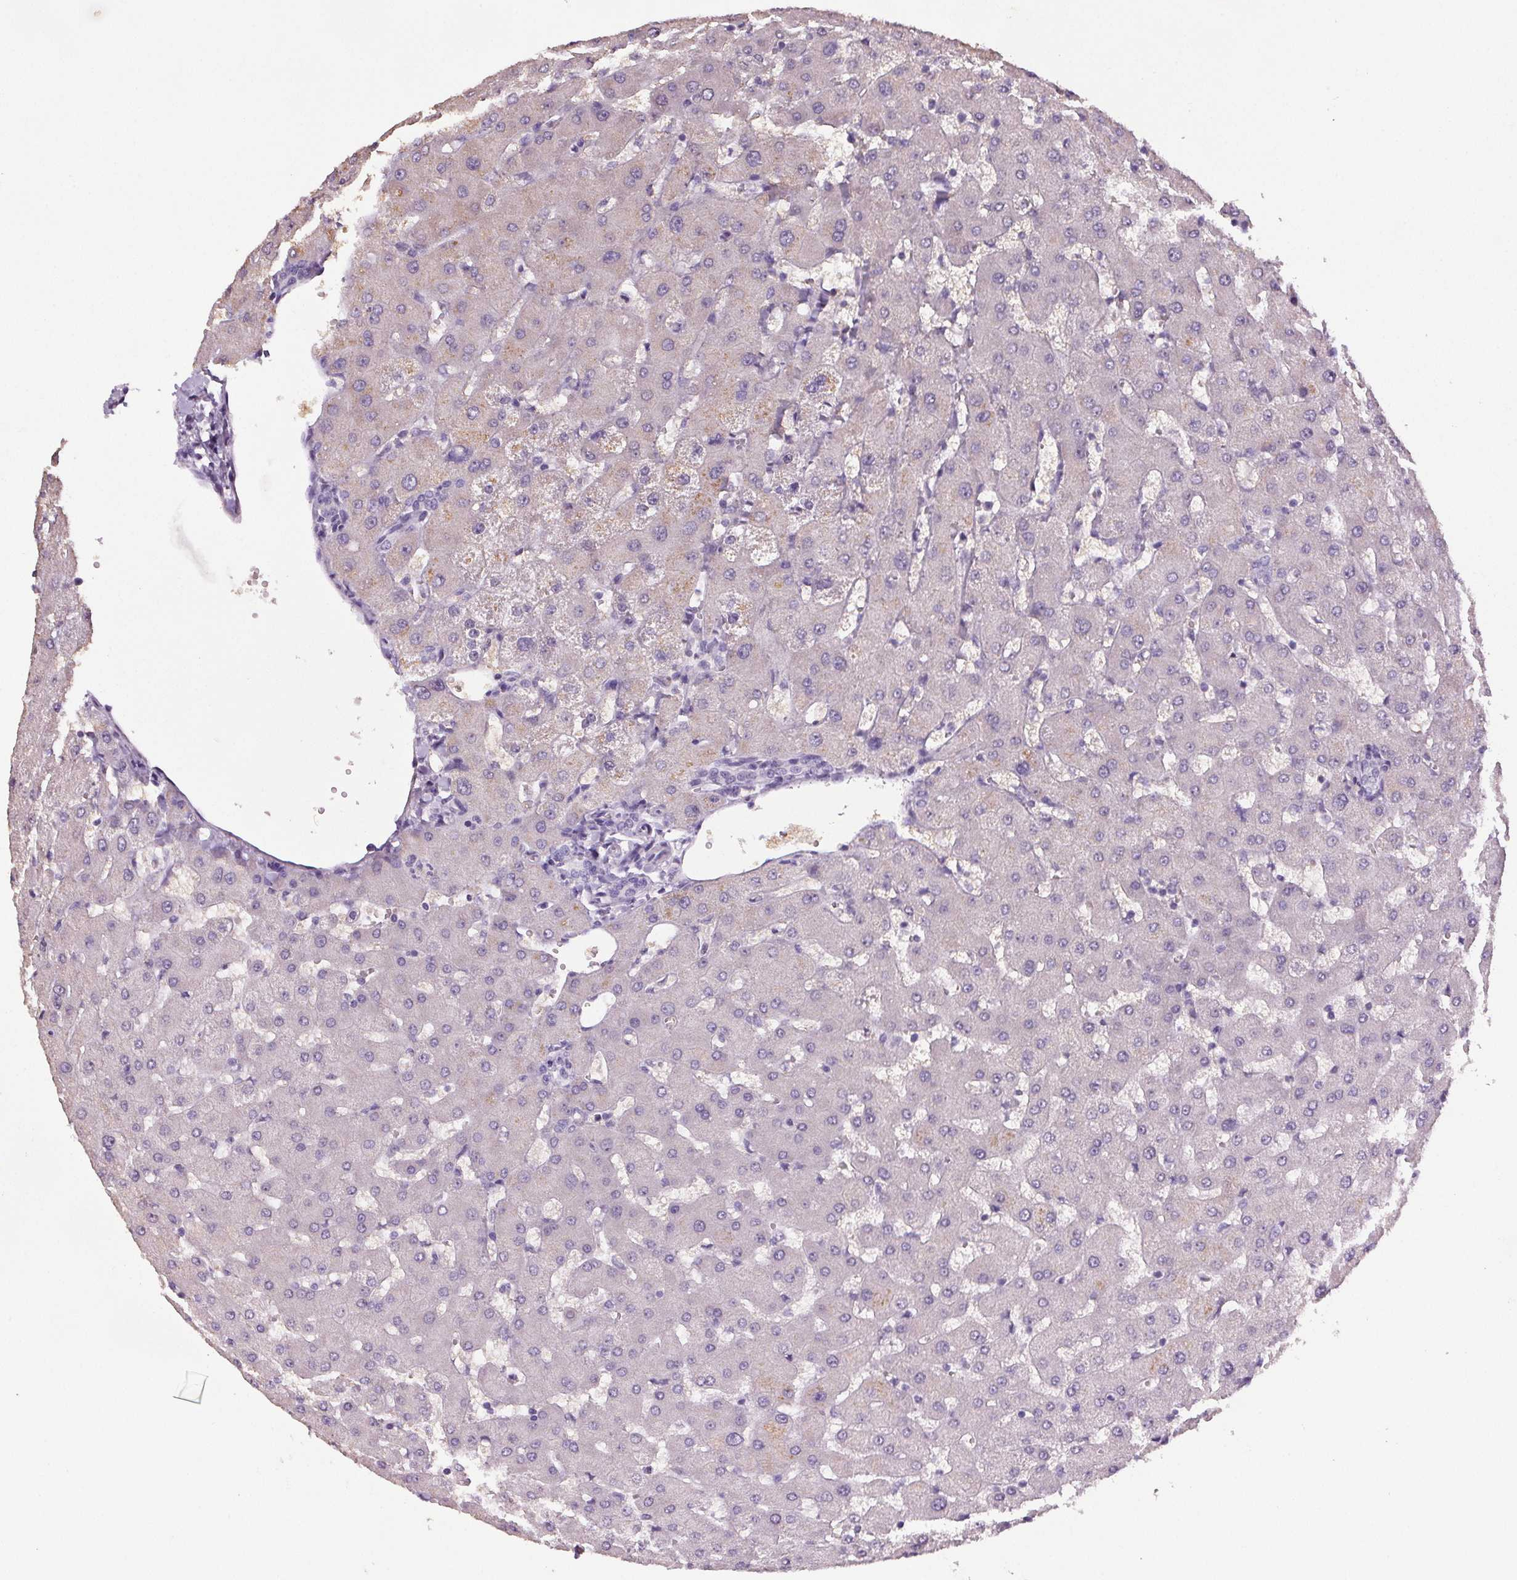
{"staining": {"intensity": "negative", "quantity": "none", "location": "none"}, "tissue": "liver", "cell_type": "Cholangiocytes", "image_type": "normal", "snomed": [{"axis": "morphology", "description": "Normal tissue, NOS"}, {"axis": "topography", "description": "Liver"}], "caption": "An immunohistochemistry (IHC) histopathology image of benign liver is shown. There is no staining in cholangiocytes of liver. (Brightfield microscopy of DAB immunohistochemistry (IHC) at high magnification).", "gene": "GPIHBP1", "patient": {"sex": "female", "age": 63}}